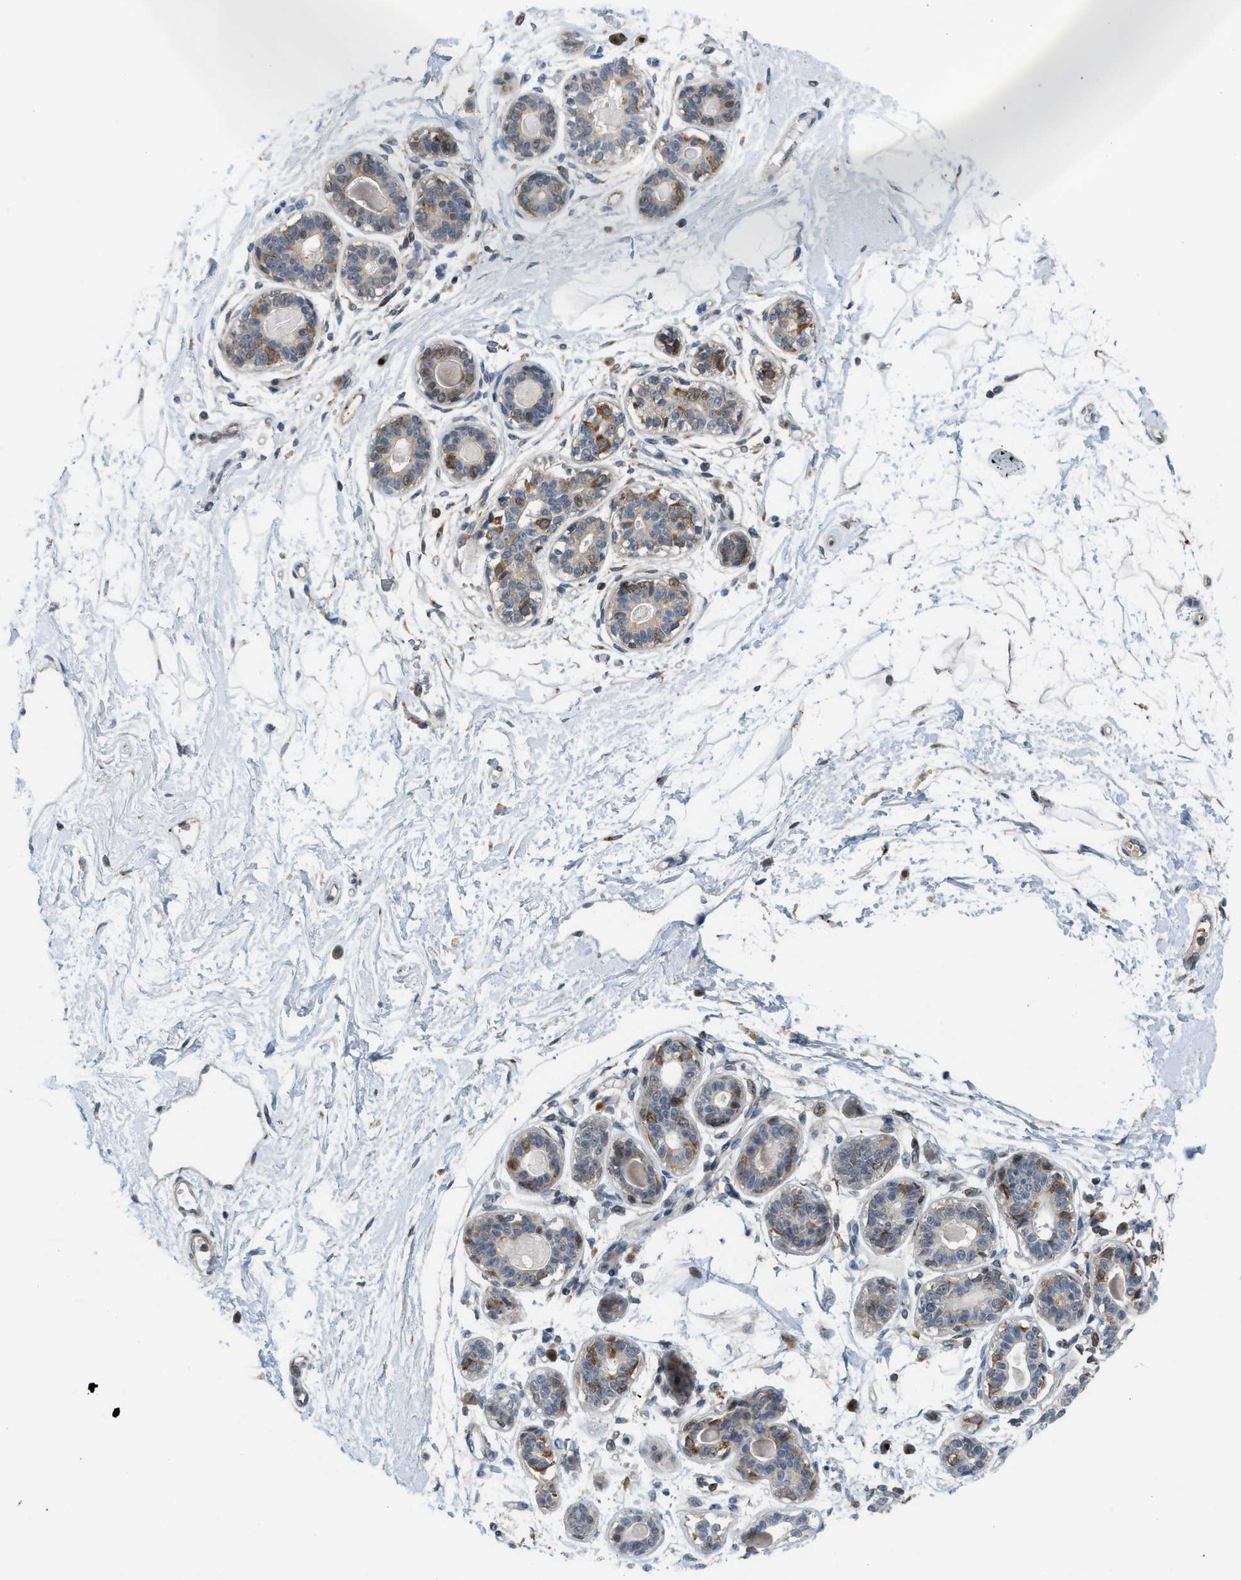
{"staining": {"intensity": "weak", "quantity": "25%-75%", "location": "cytoplasmic/membranous"}, "tissue": "breast", "cell_type": "Adipocytes", "image_type": "normal", "snomed": [{"axis": "morphology", "description": "Normal tissue, NOS"}, {"axis": "topography", "description": "Breast"}], "caption": "The photomicrograph exhibits a brown stain indicating the presence of a protein in the cytoplasmic/membranous of adipocytes in breast. (Brightfield microscopy of DAB IHC at high magnification).", "gene": "DIPK1A", "patient": {"sex": "female", "age": 45}}